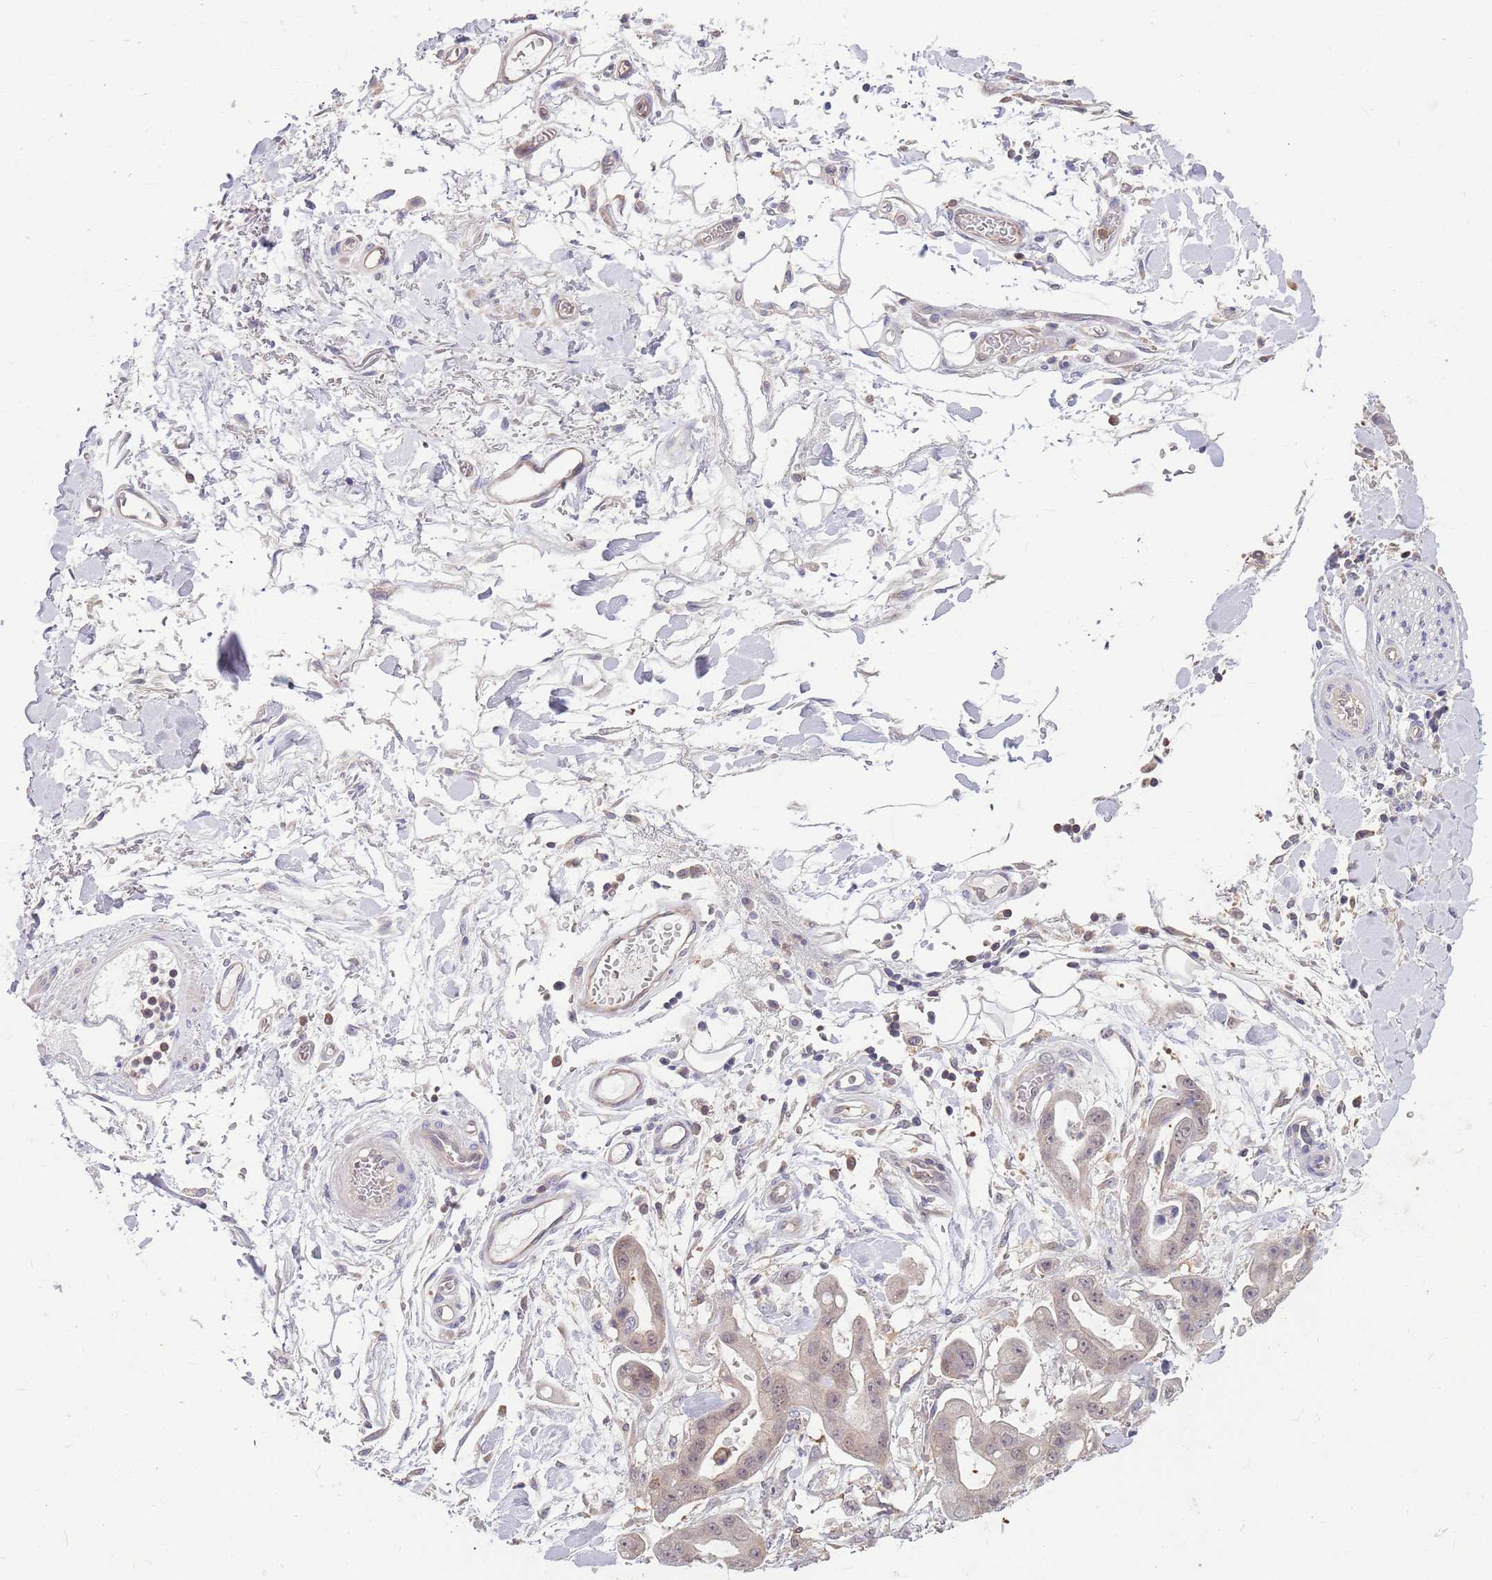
{"staining": {"intensity": "weak", "quantity": "25%-75%", "location": "nuclear"}, "tissue": "stomach cancer", "cell_type": "Tumor cells", "image_type": "cancer", "snomed": [{"axis": "morphology", "description": "Adenocarcinoma, NOS"}, {"axis": "topography", "description": "Stomach"}], "caption": "Immunohistochemical staining of stomach adenocarcinoma reveals low levels of weak nuclear positivity in approximately 25%-75% of tumor cells.", "gene": "AP5S1", "patient": {"sex": "male", "age": 62}}